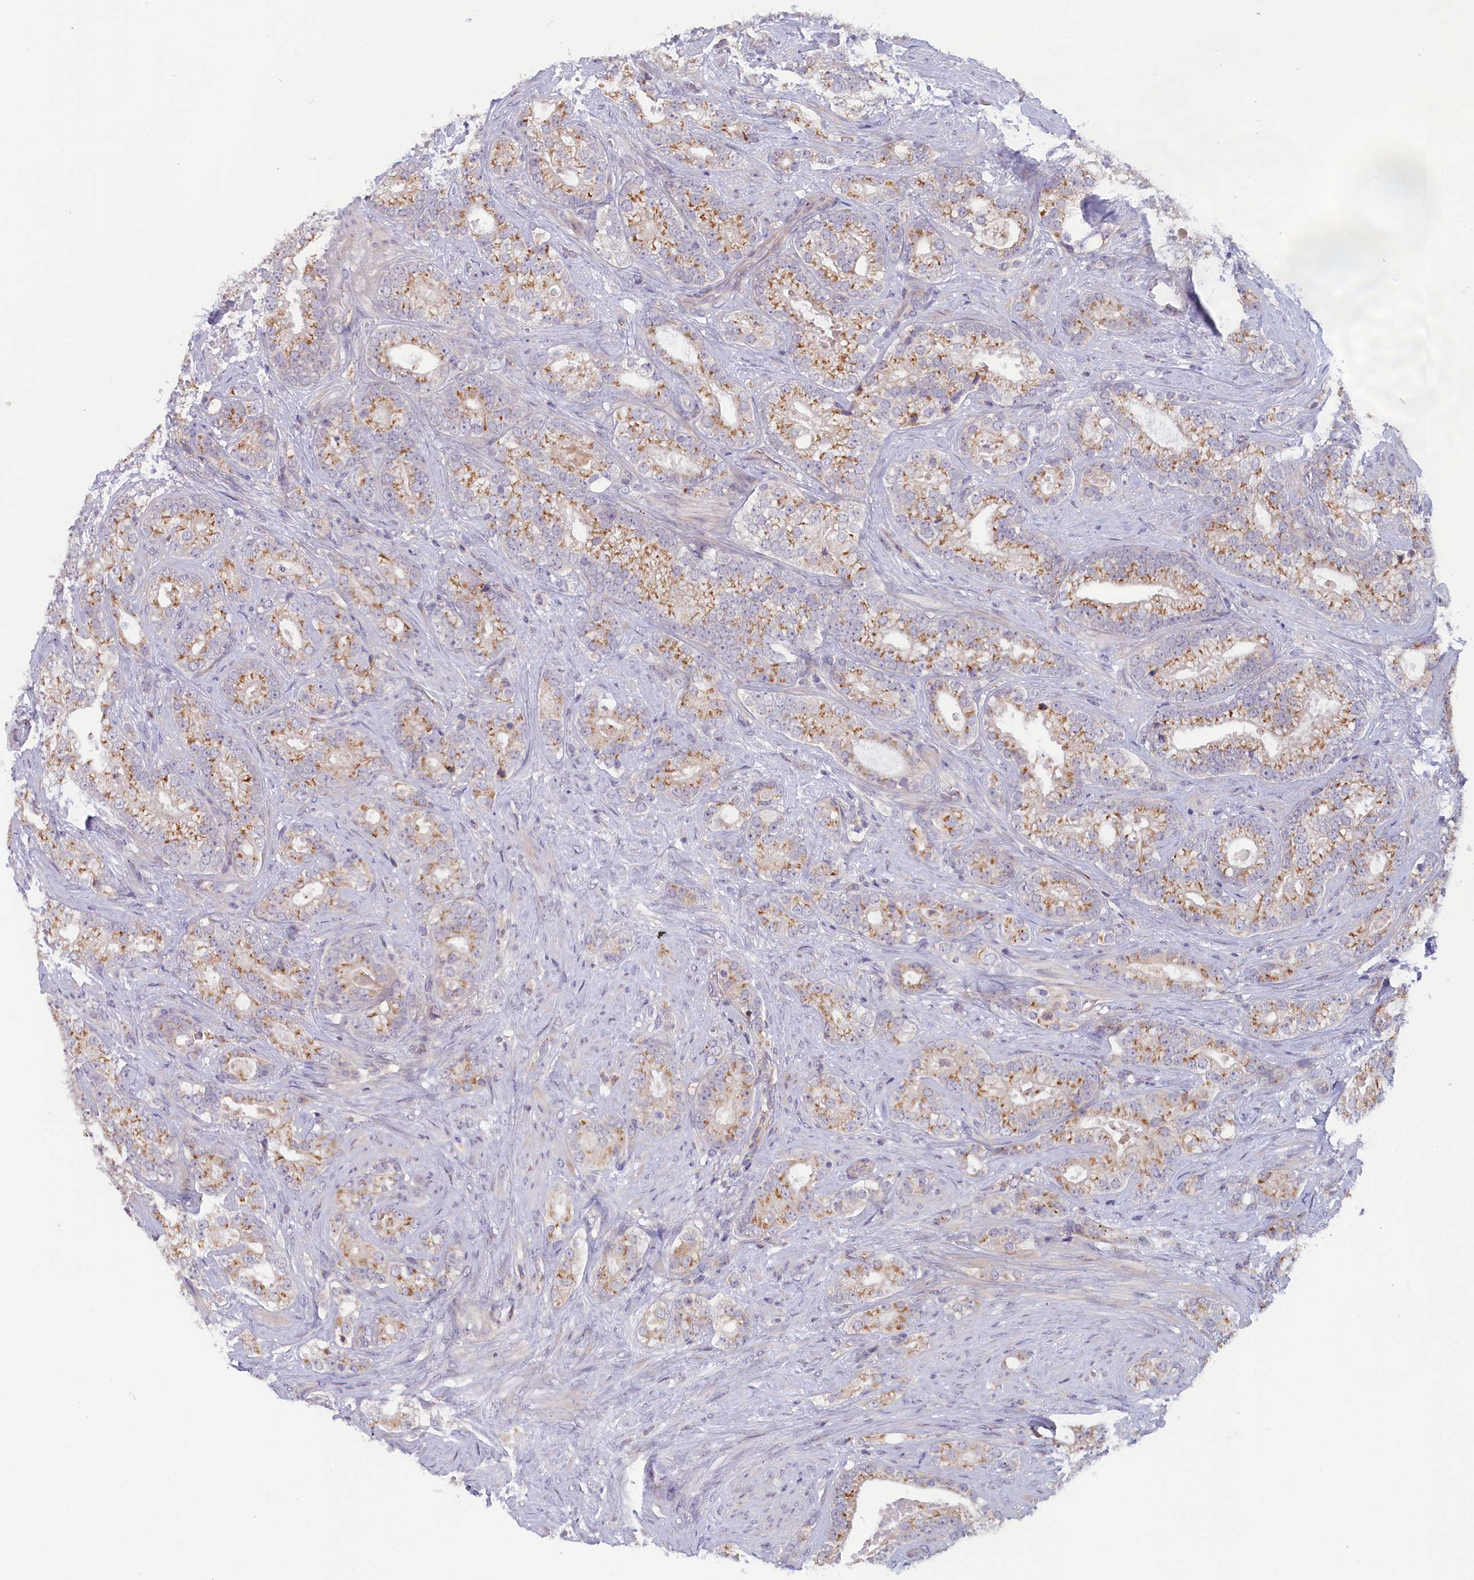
{"staining": {"intensity": "moderate", "quantity": "25%-75%", "location": "cytoplasmic/membranous"}, "tissue": "prostate cancer", "cell_type": "Tumor cells", "image_type": "cancer", "snomed": [{"axis": "morphology", "description": "Adenocarcinoma, High grade"}, {"axis": "topography", "description": "Prostate and seminal vesicle, NOS"}], "caption": "The micrograph exhibits staining of prostate adenocarcinoma (high-grade), revealing moderate cytoplasmic/membranous protein positivity (brown color) within tumor cells. (Brightfield microscopy of DAB IHC at high magnification).", "gene": "IGFALS", "patient": {"sex": "male", "age": 67}}